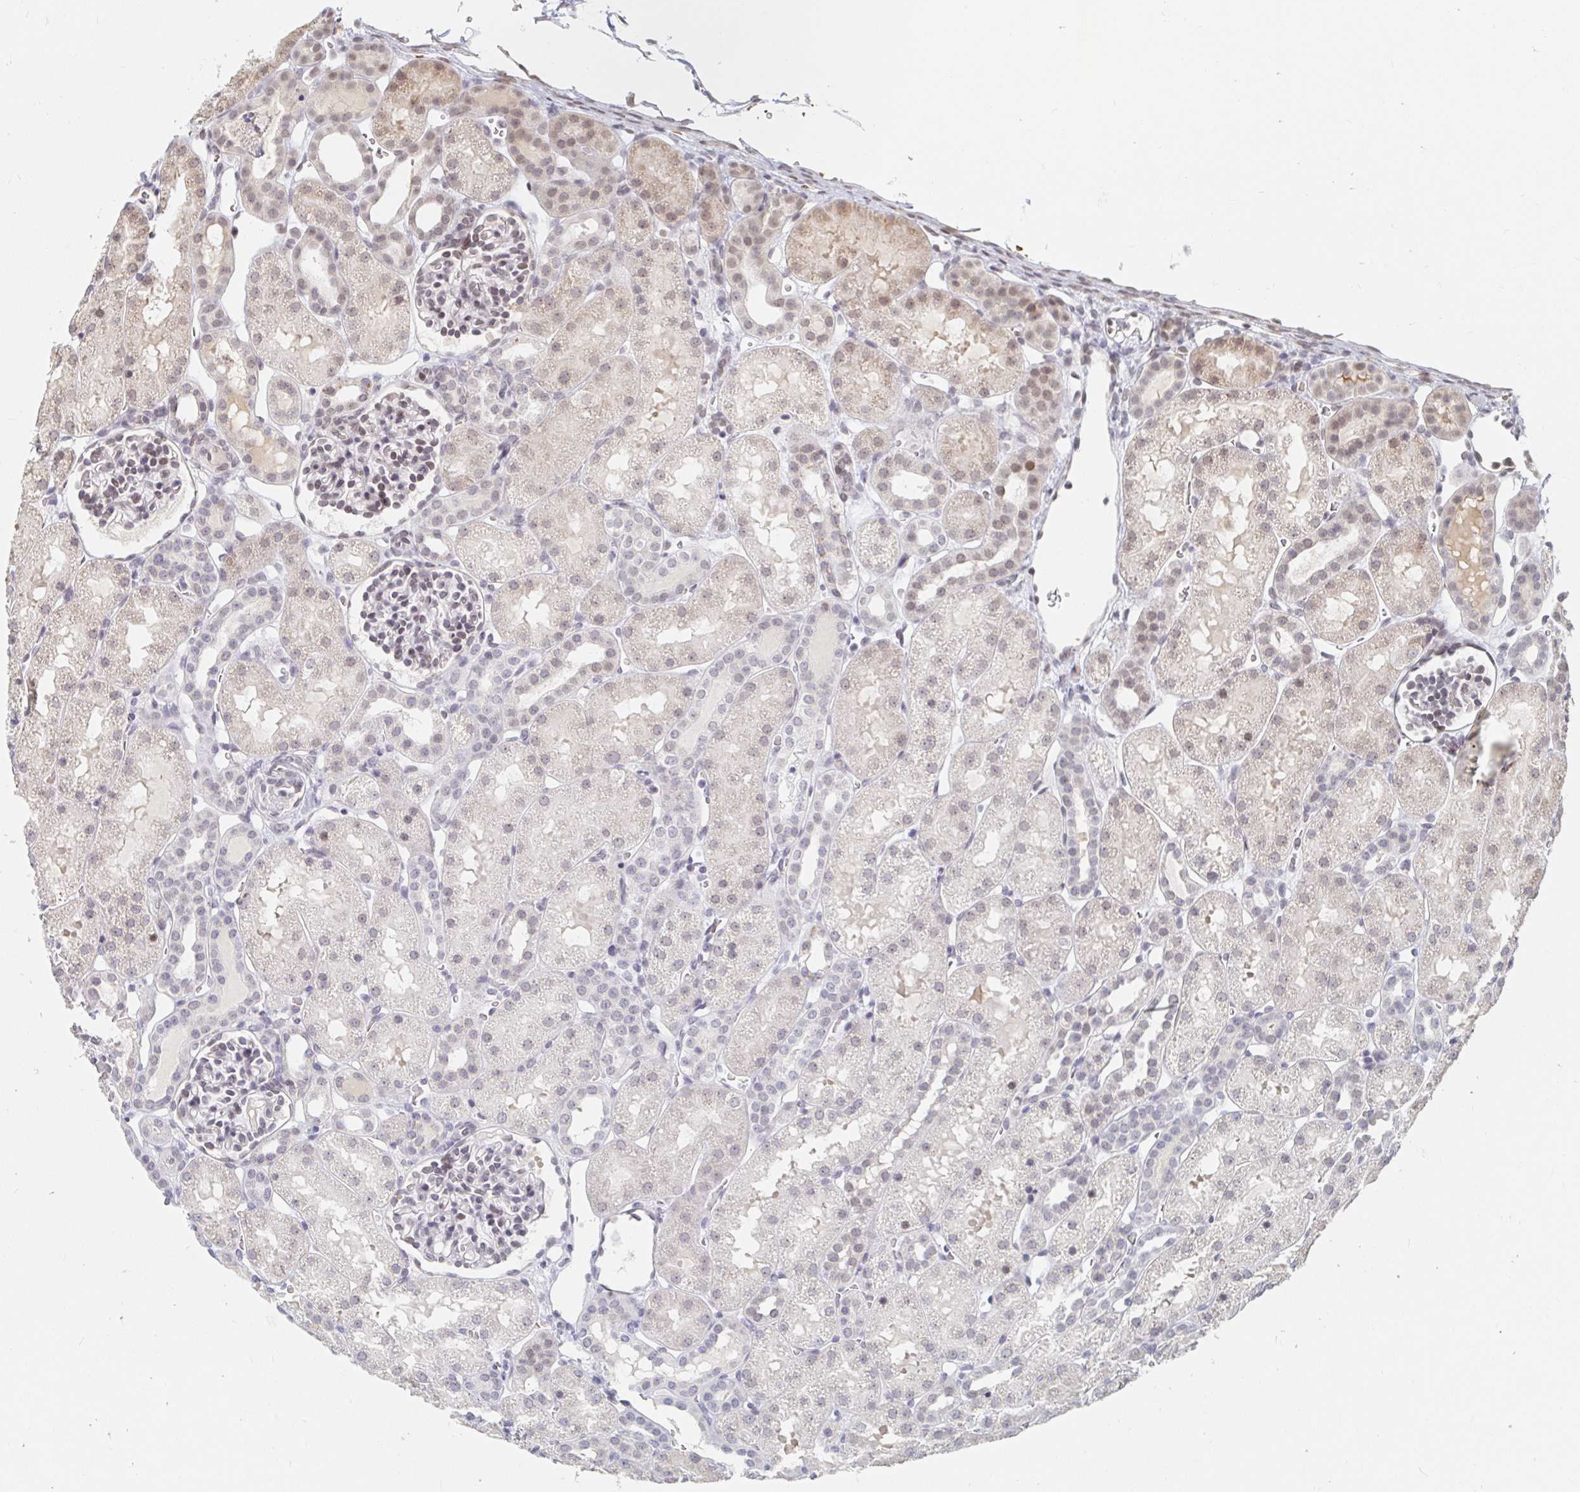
{"staining": {"intensity": "weak", "quantity": "25%-75%", "location": "cytoplasmic/membranous"}, "tissue": "kidney", "cell_type": "Cells in glomeruli", "image_type": "normal", "snomed": [{"axis": "morphology", "description": "Normal tissue, NOS"}, {"axis": "topography", "description": "Kidney"}], "caption": "Immunohistochemistry micrograph of unremarkable human kidney stained for a protein (brown), which displays low levels of weak cytoplasmic/membranous positivity in approximately 25%-75% of cells in glomeruli.", "gene": "CHD2", "patient": {"sex": "male", "age": 2}}